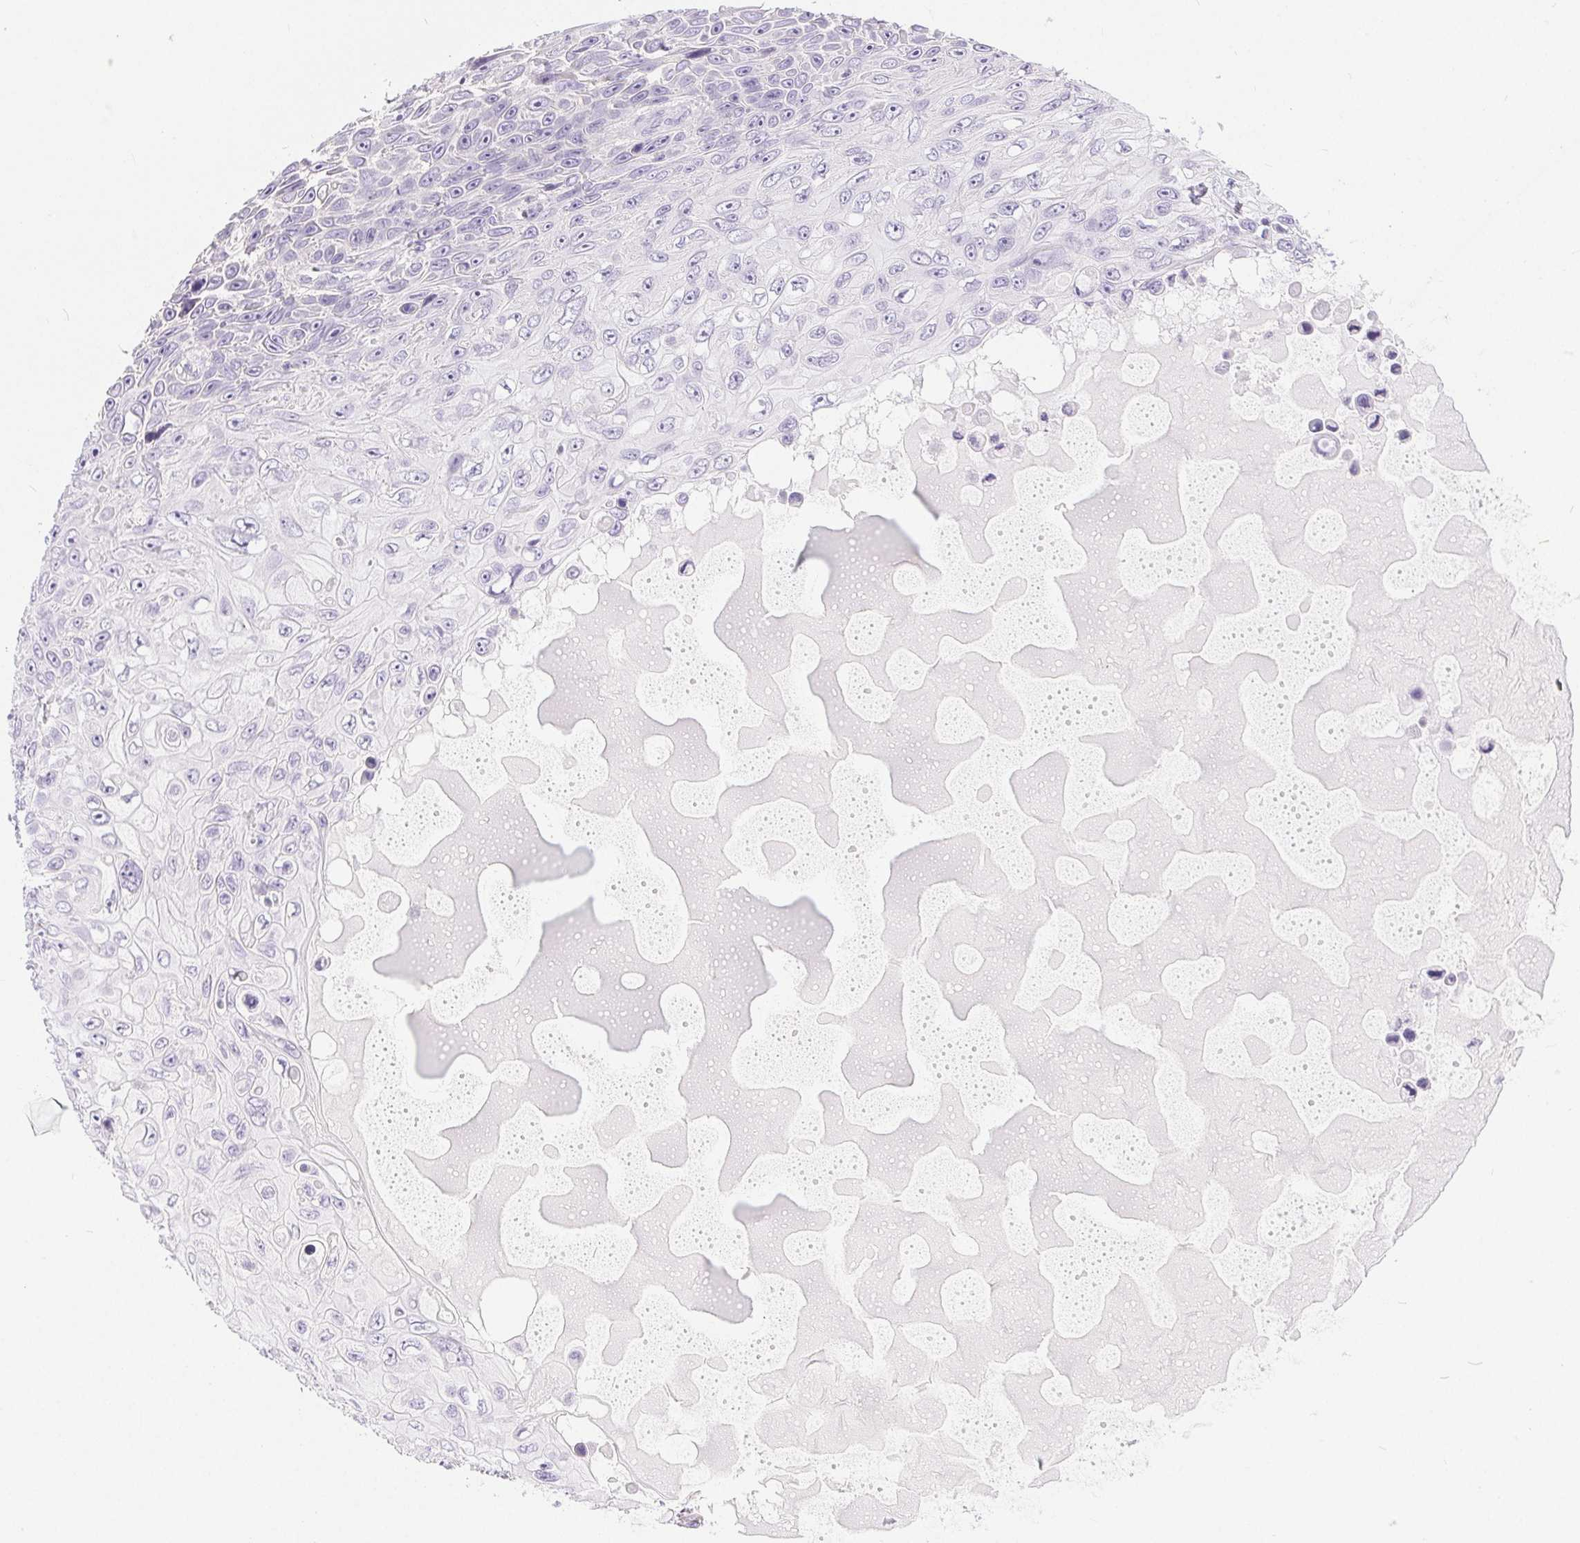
{"staining": {"intensity": "negative", "quantity": "none", "location": "none"}, "tissue": "skin cancer", "cell_type": "Tumor cells", "image_type": "cancer", "snomed": [{"axis": "morphology", "description": "Squamous cell carcinoma, NOS"}, {"axis": "topography", "description": "Skin"}], "caption": "Immunohistochemistry (IHC) of skin cancer displays no positivity in tumor cells.", "gene": "XDH", "patient": {"sex": "male", "age": 82}}